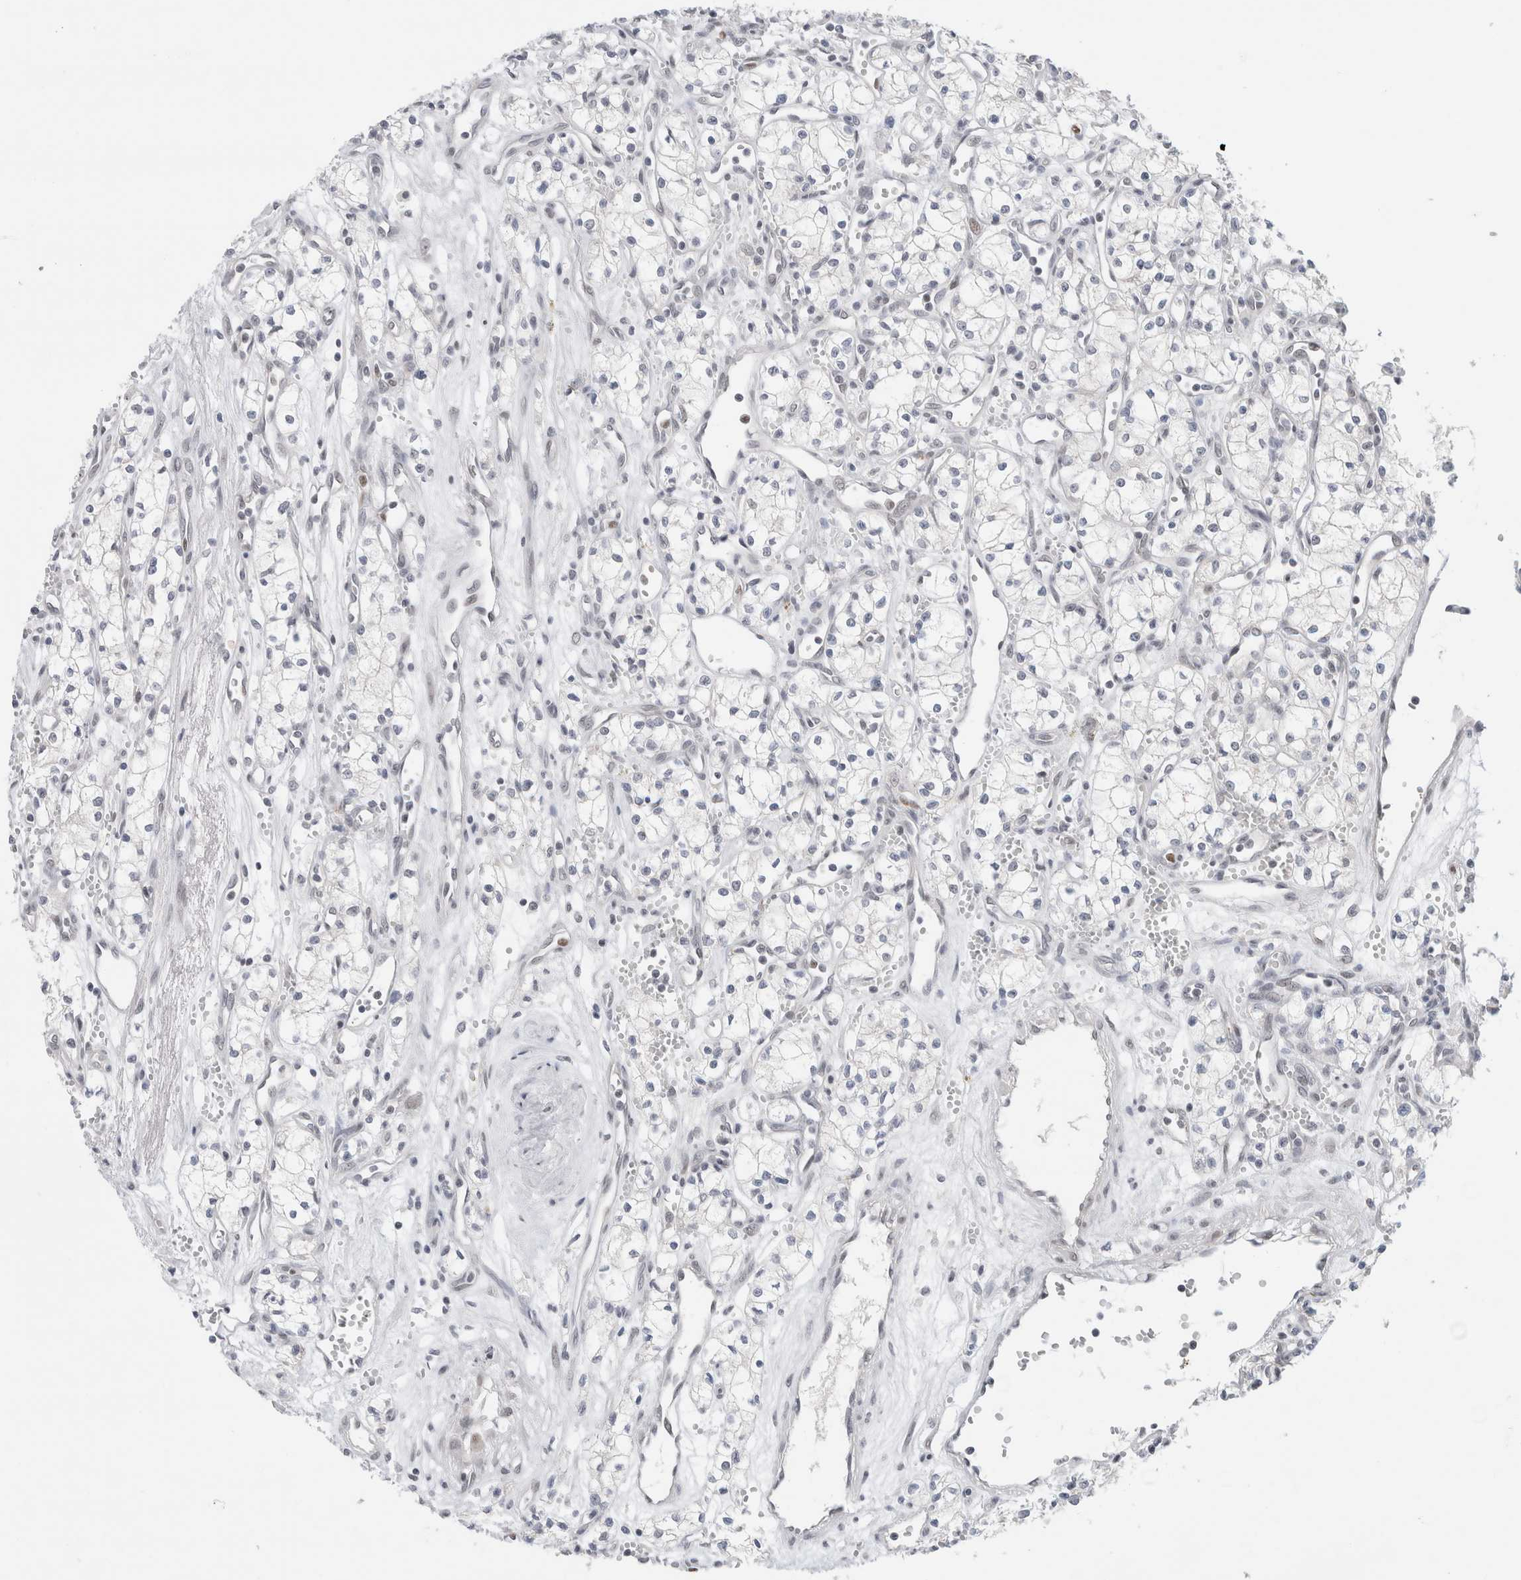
{"staining": {"intensity": "negative", "quantity": "none", "location": "none"}, "tissue": "renal cancer", "cell_type": "Tumor cells", "image_type": "cancer", "snomed": [{"axis": "morphology", "description": "Adenocarcinoma, NOS"}, {"axis": "topography", "description": "Kidney"}], "caption": "DAB immunohistochemical staining of renal cancer (adenocarcinoma) demonstrates no significant positivity in tumor cells.", "gene": "KNL1", "patient": {"sex": "male", "age": 59}}